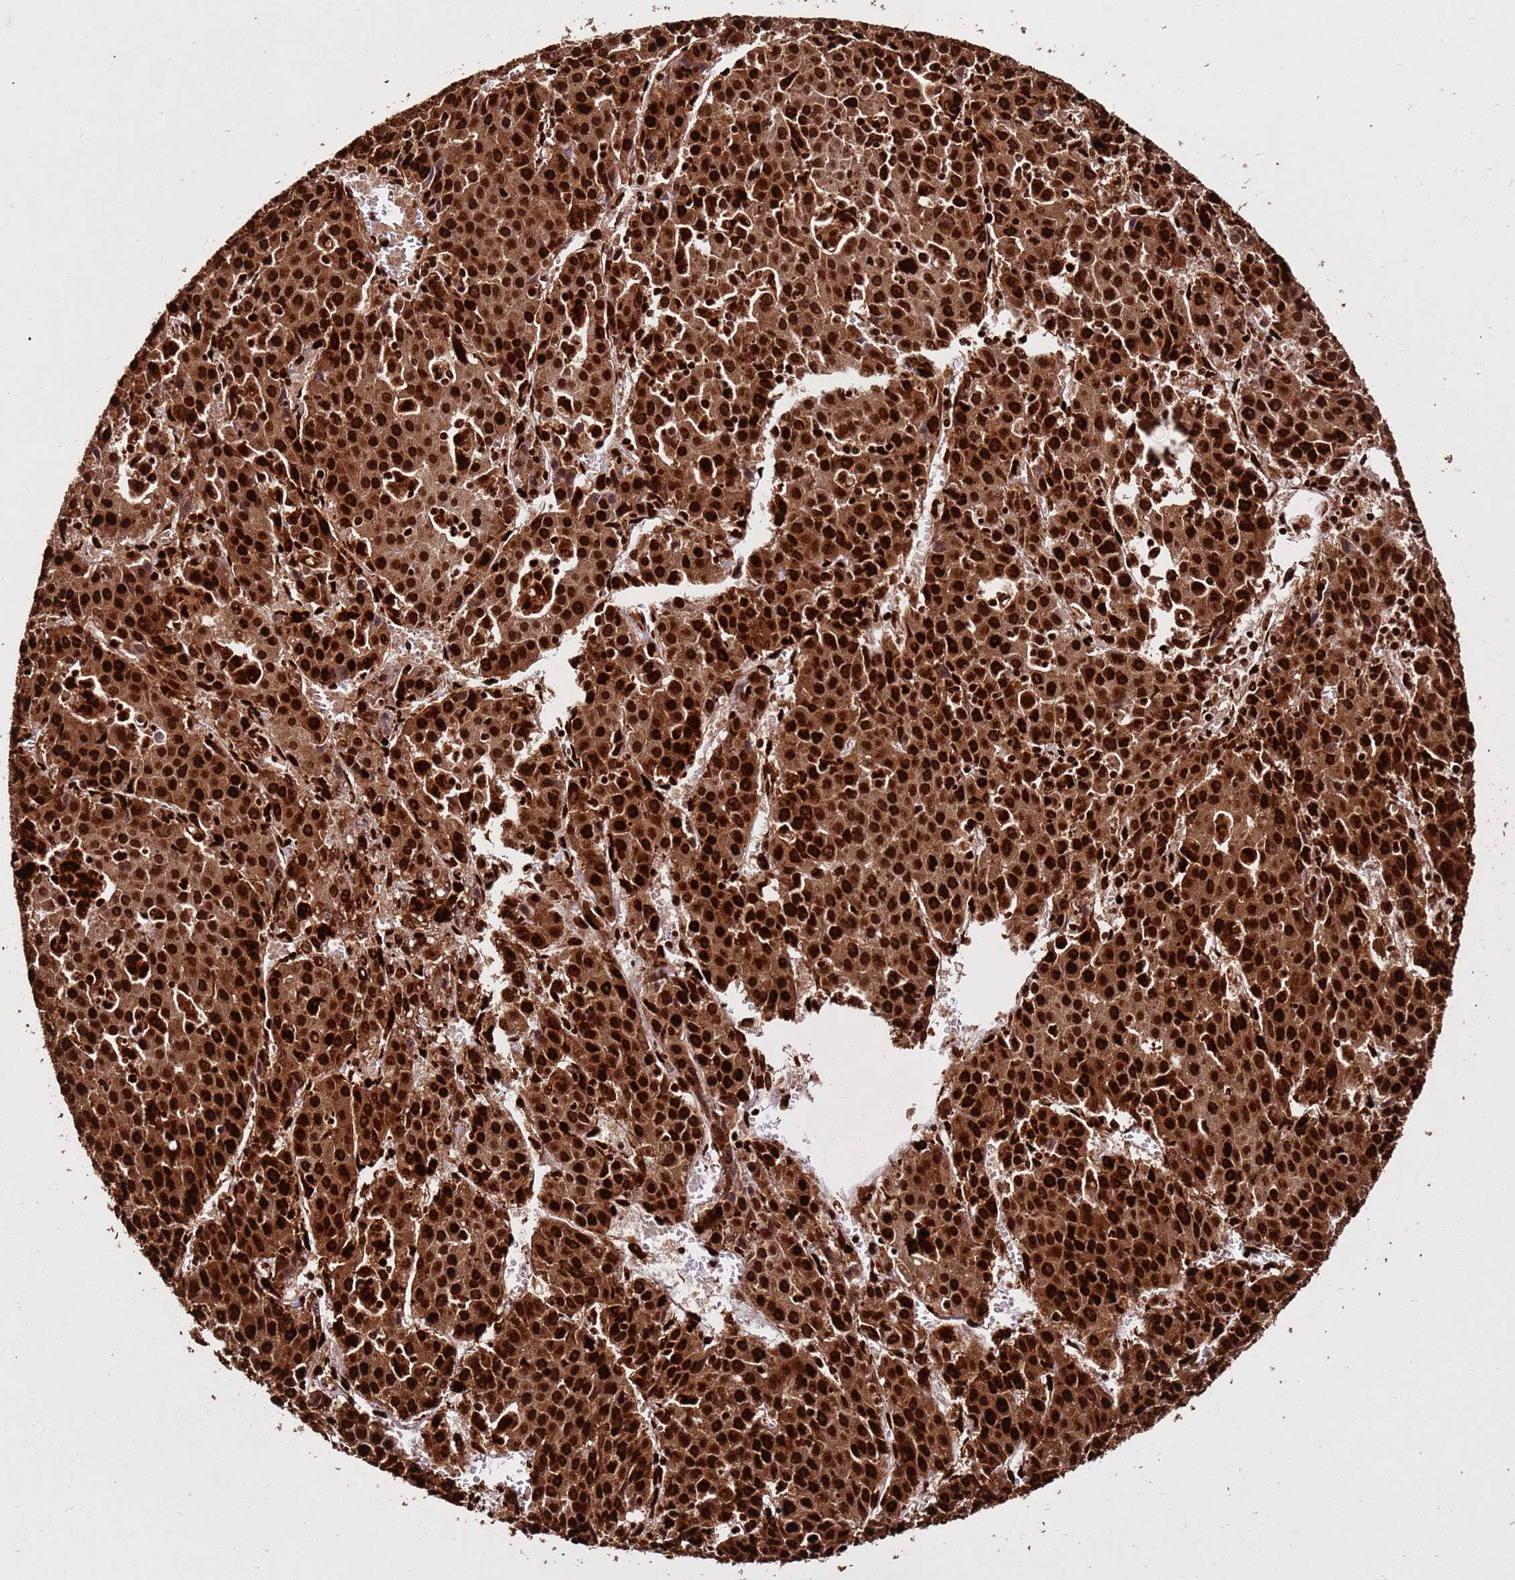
{"staining": {"intensity": "strong", "quantity": ">75%", "location": "cytoplasmic/membranous,nuclear"}, "tissue": "liver cancer", "cell_type": "Tumor cells", "image_type": "cancer", "snomed": [{"axis": "morphology", "description": "Carcinoma, Hepatocellular, NOS"}, {"axis": "topography", "description": "Liver"}], "caption": "The image reveals a brown stain indicating the presence of a protein in the cytoplasmic/membranous and nuclear of tumor cells in liver hepatocellular carcinoma.", "gene": "HNRNPAB", "patient": {"sex": "female", "age": 53}}